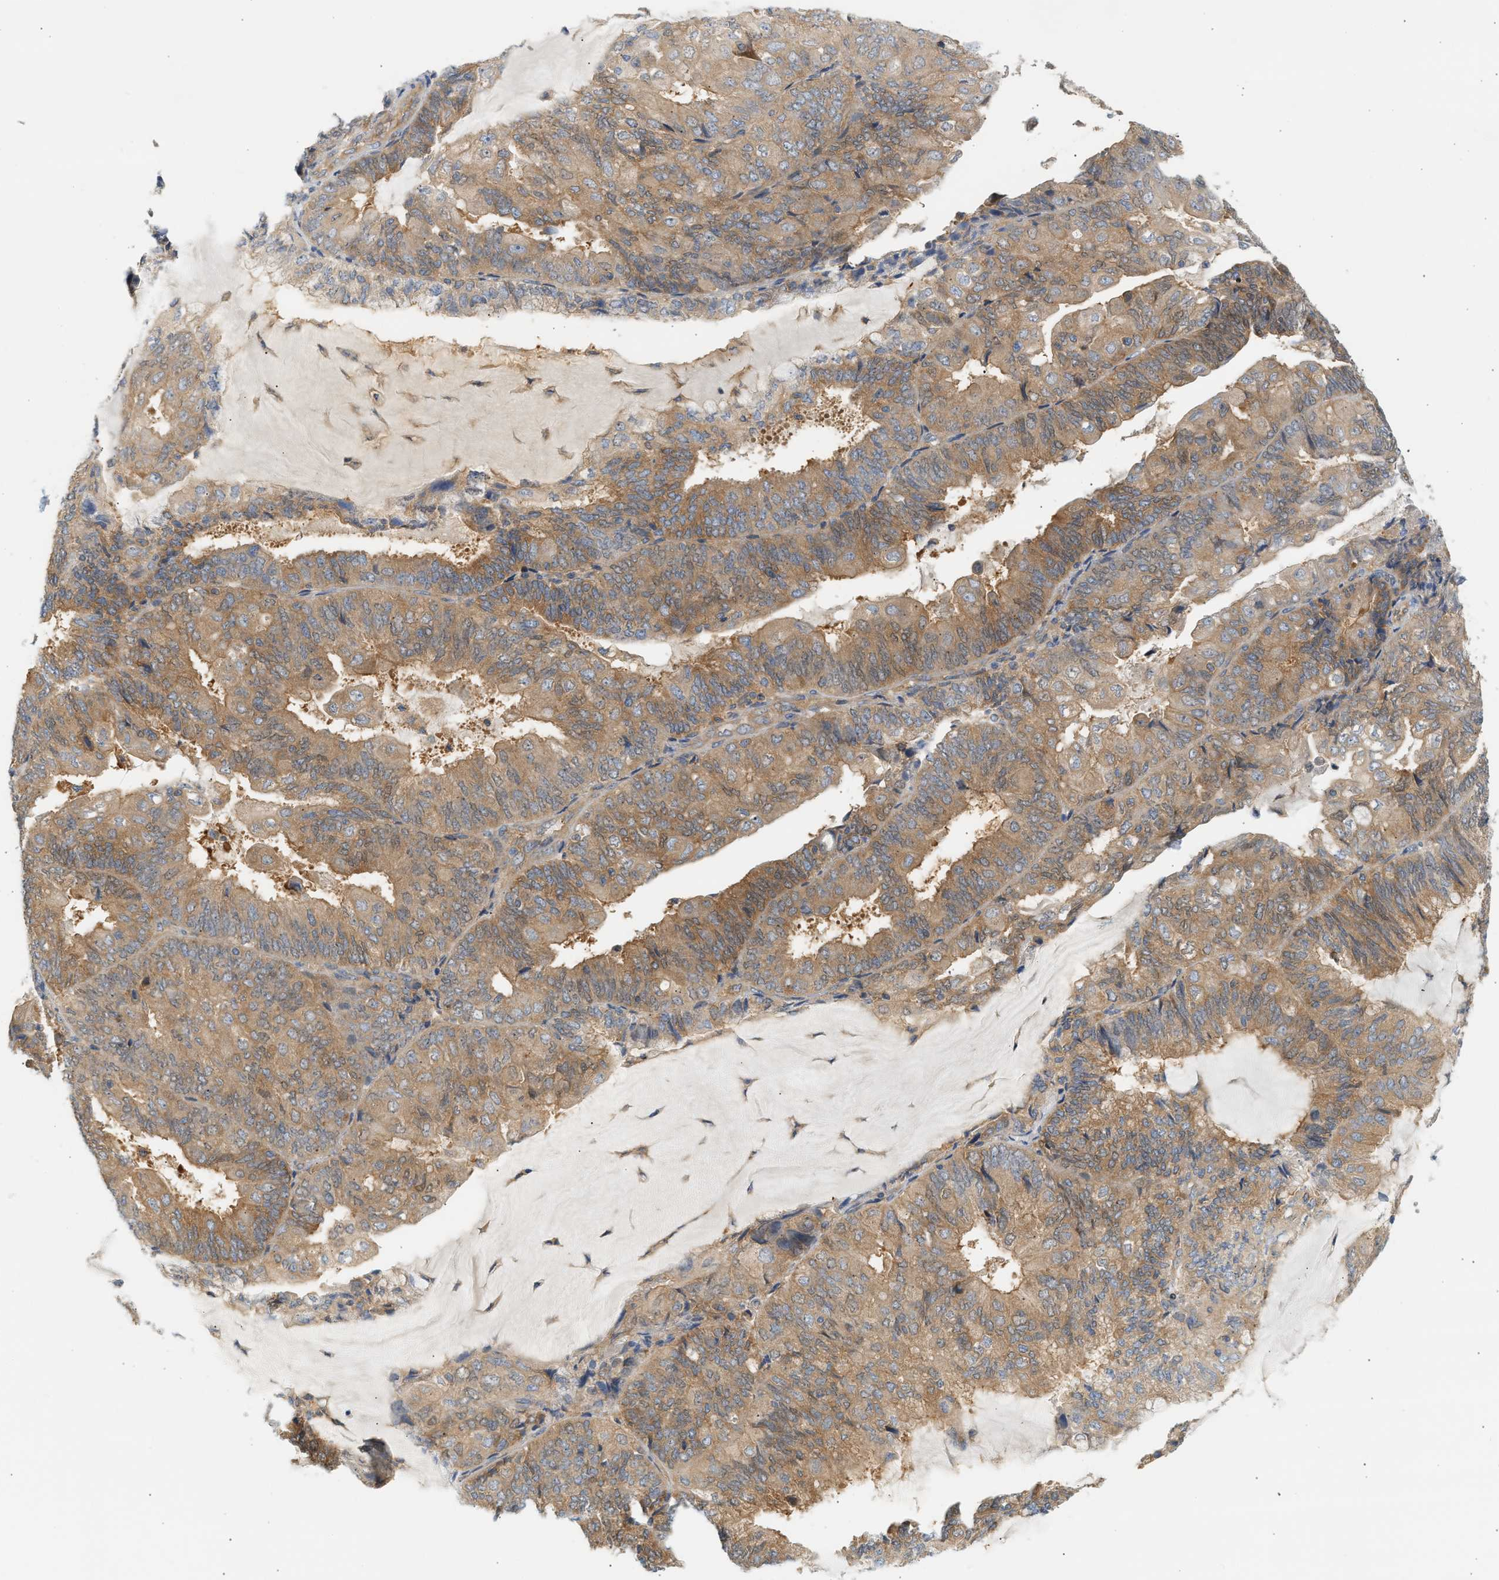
{"staining": {"intensity": "moderate", "quantity": ">75%", "location": "cytoplasmic/membranous"}, "tissue": "endometrial cancer", "cell_type": "Tumor cells", "image_type": "cancer", "snomed": [{"axis": "morphology", "description": "Adenocarcinoma, NOS"}, {"axis": "topography", "description": "Endometrium"}], "caption": "There is medium levels of moderate cytoplasmic/membranous positivity in tumor cells of endometrial cancer, as demonstrated by immunohistochemical staining (brown color).", "gene": "PAFAH1B1", "patient": {"sex": "female", "age": 81}}